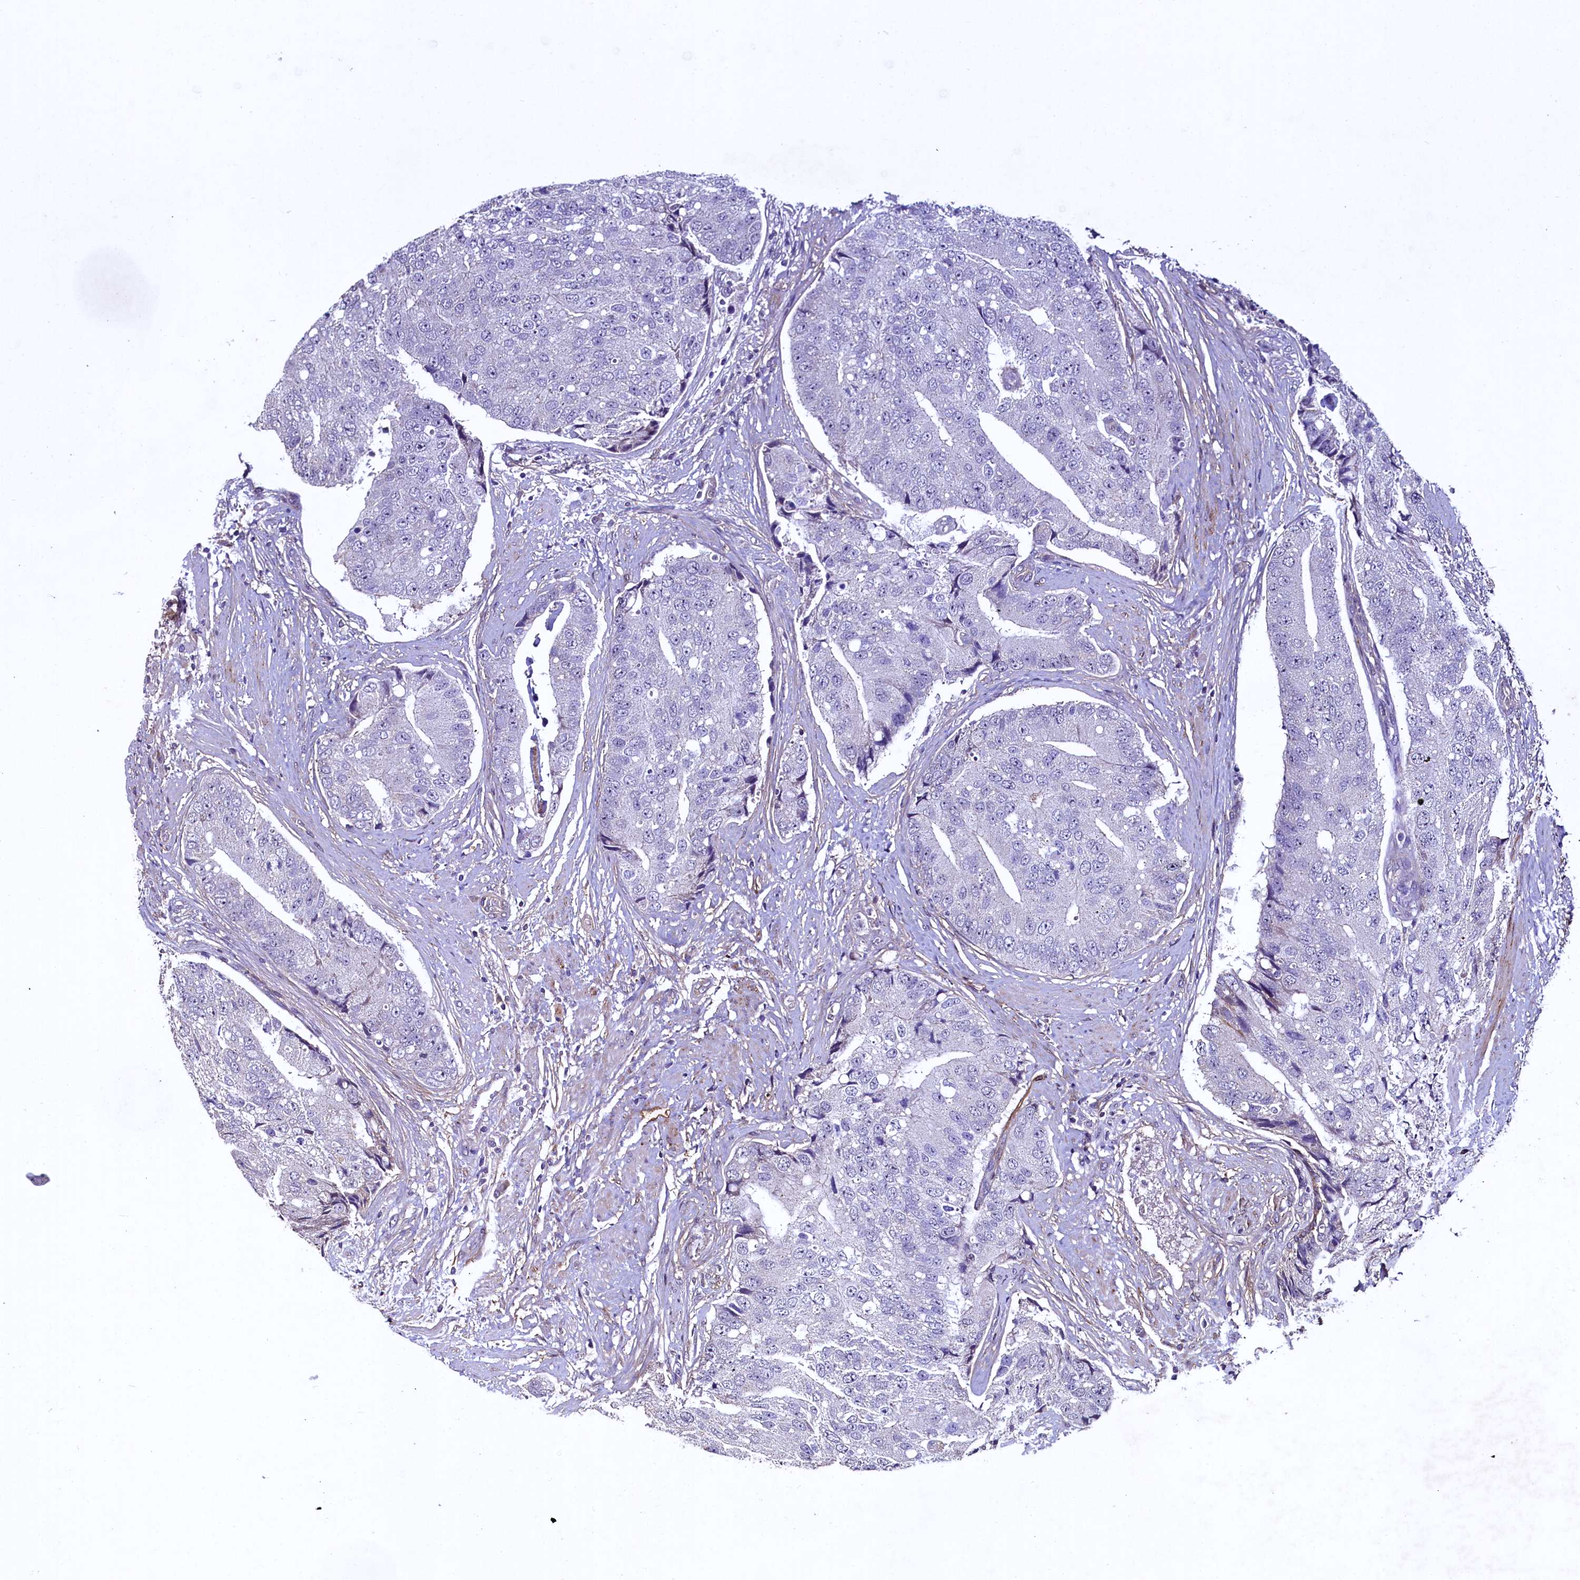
{"staining": {"intensity": "negative", "quantity": "none", "location": "none"}, "tissue": "prostate cancer", "cell_type": "Tumor cells", "image_type": "cancer", "snomed": [{"axis": "morphology", "description": "Adenocarcinoma, High grade"}, {"axis": "topography", "description": "Prostate"}], "caption": "Protein analysis of prostate cancer (adenocarcinoma (high-grade)) shows no significant expression in tumor cells.", "gene": "PALM", "patient": {"sex": "male", "age": 70}}